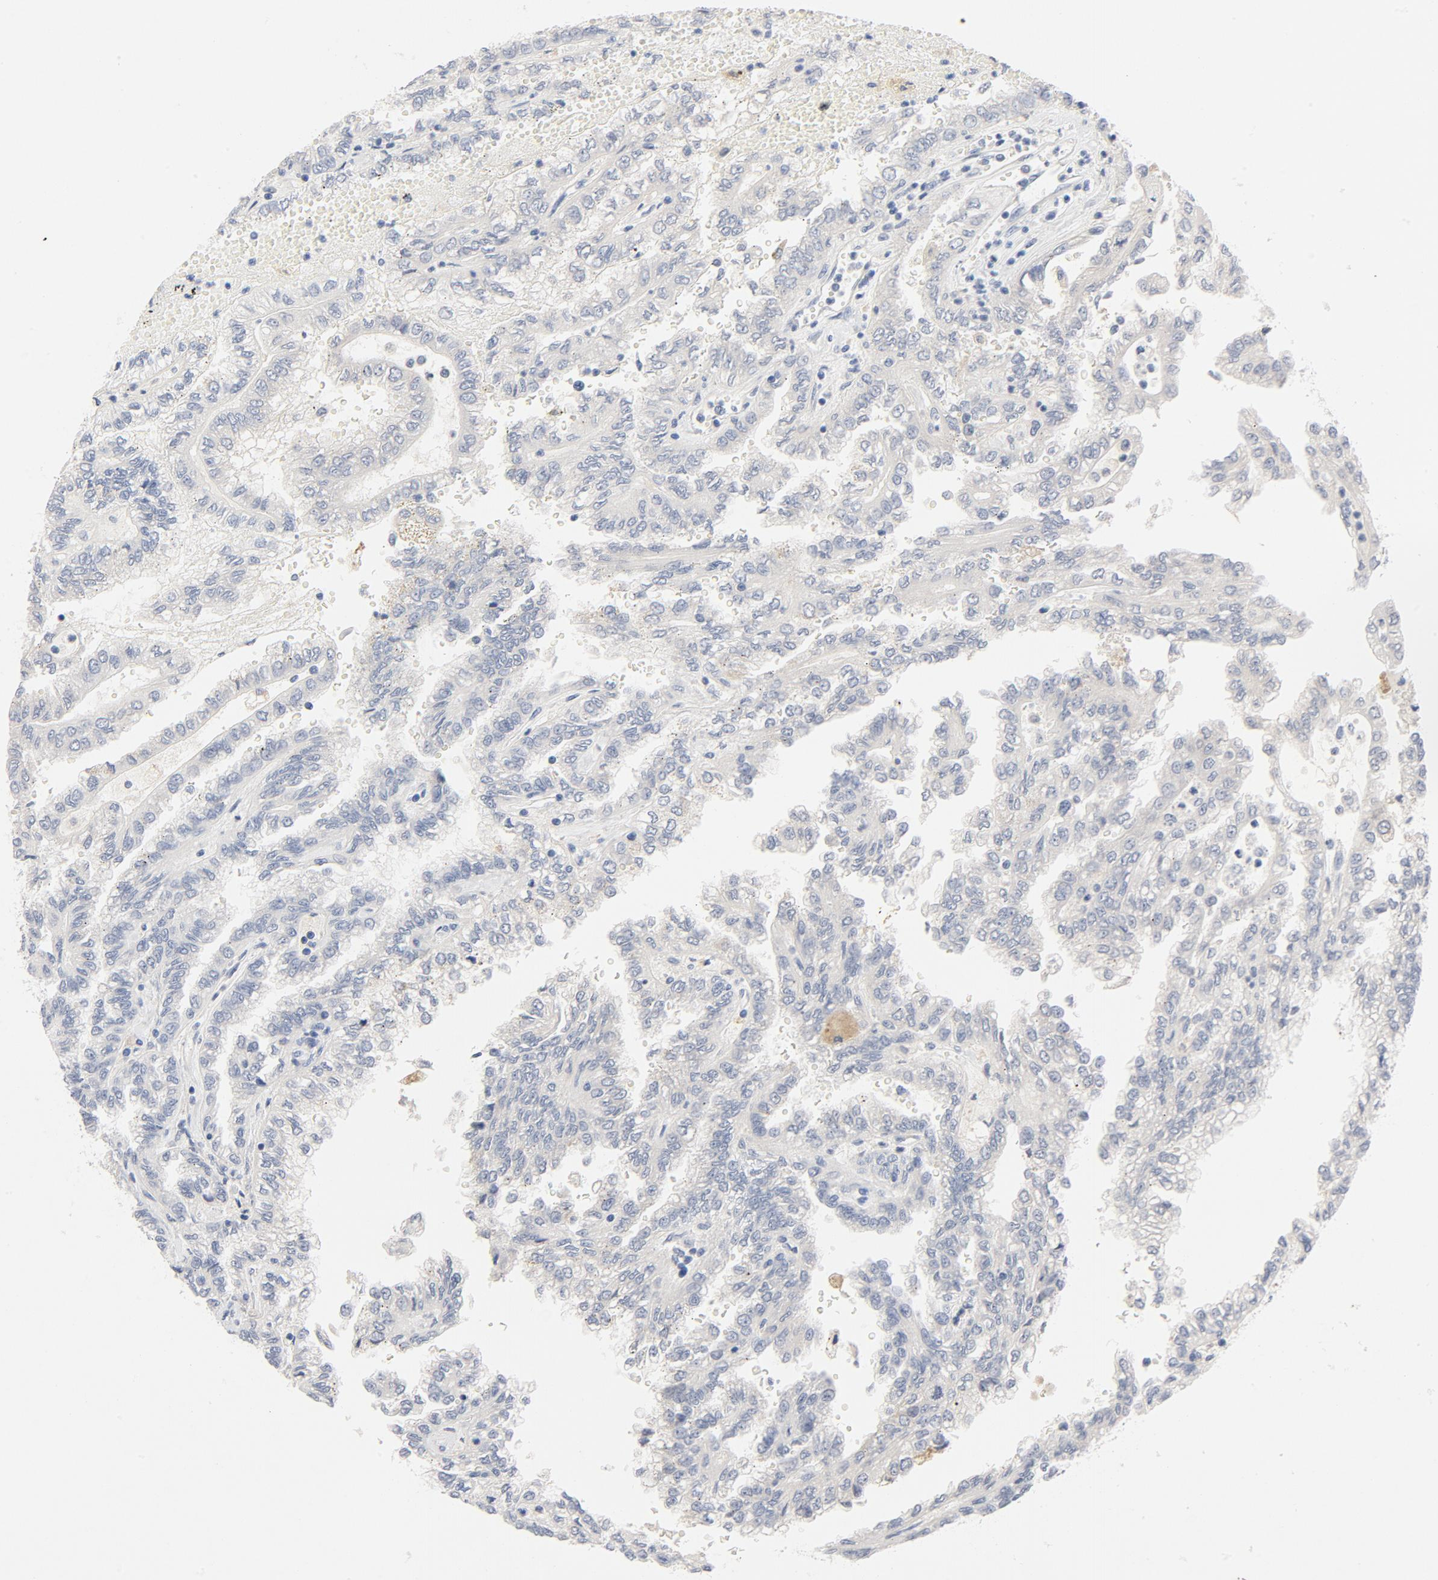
{"staining": {"intensity": "negative", "quantity": "none", "location": "none"}, "tissue": "renal cancer", "cell_type": "Tumor cells", "image_type": "cancer", "snomed": [{"axis": "morphology", "description": "Inflammation, NOS"}, {"axis": "morphology", "description": "Adenocarcinoma, NOS"}, {"axis": "topography", "description": "Kidney"}], "caption": "There is no significant expression in tumor cells of renal adenocarcinoma.", "gene": "STAT1", "patient": {"sex": "male", "age": 68}}